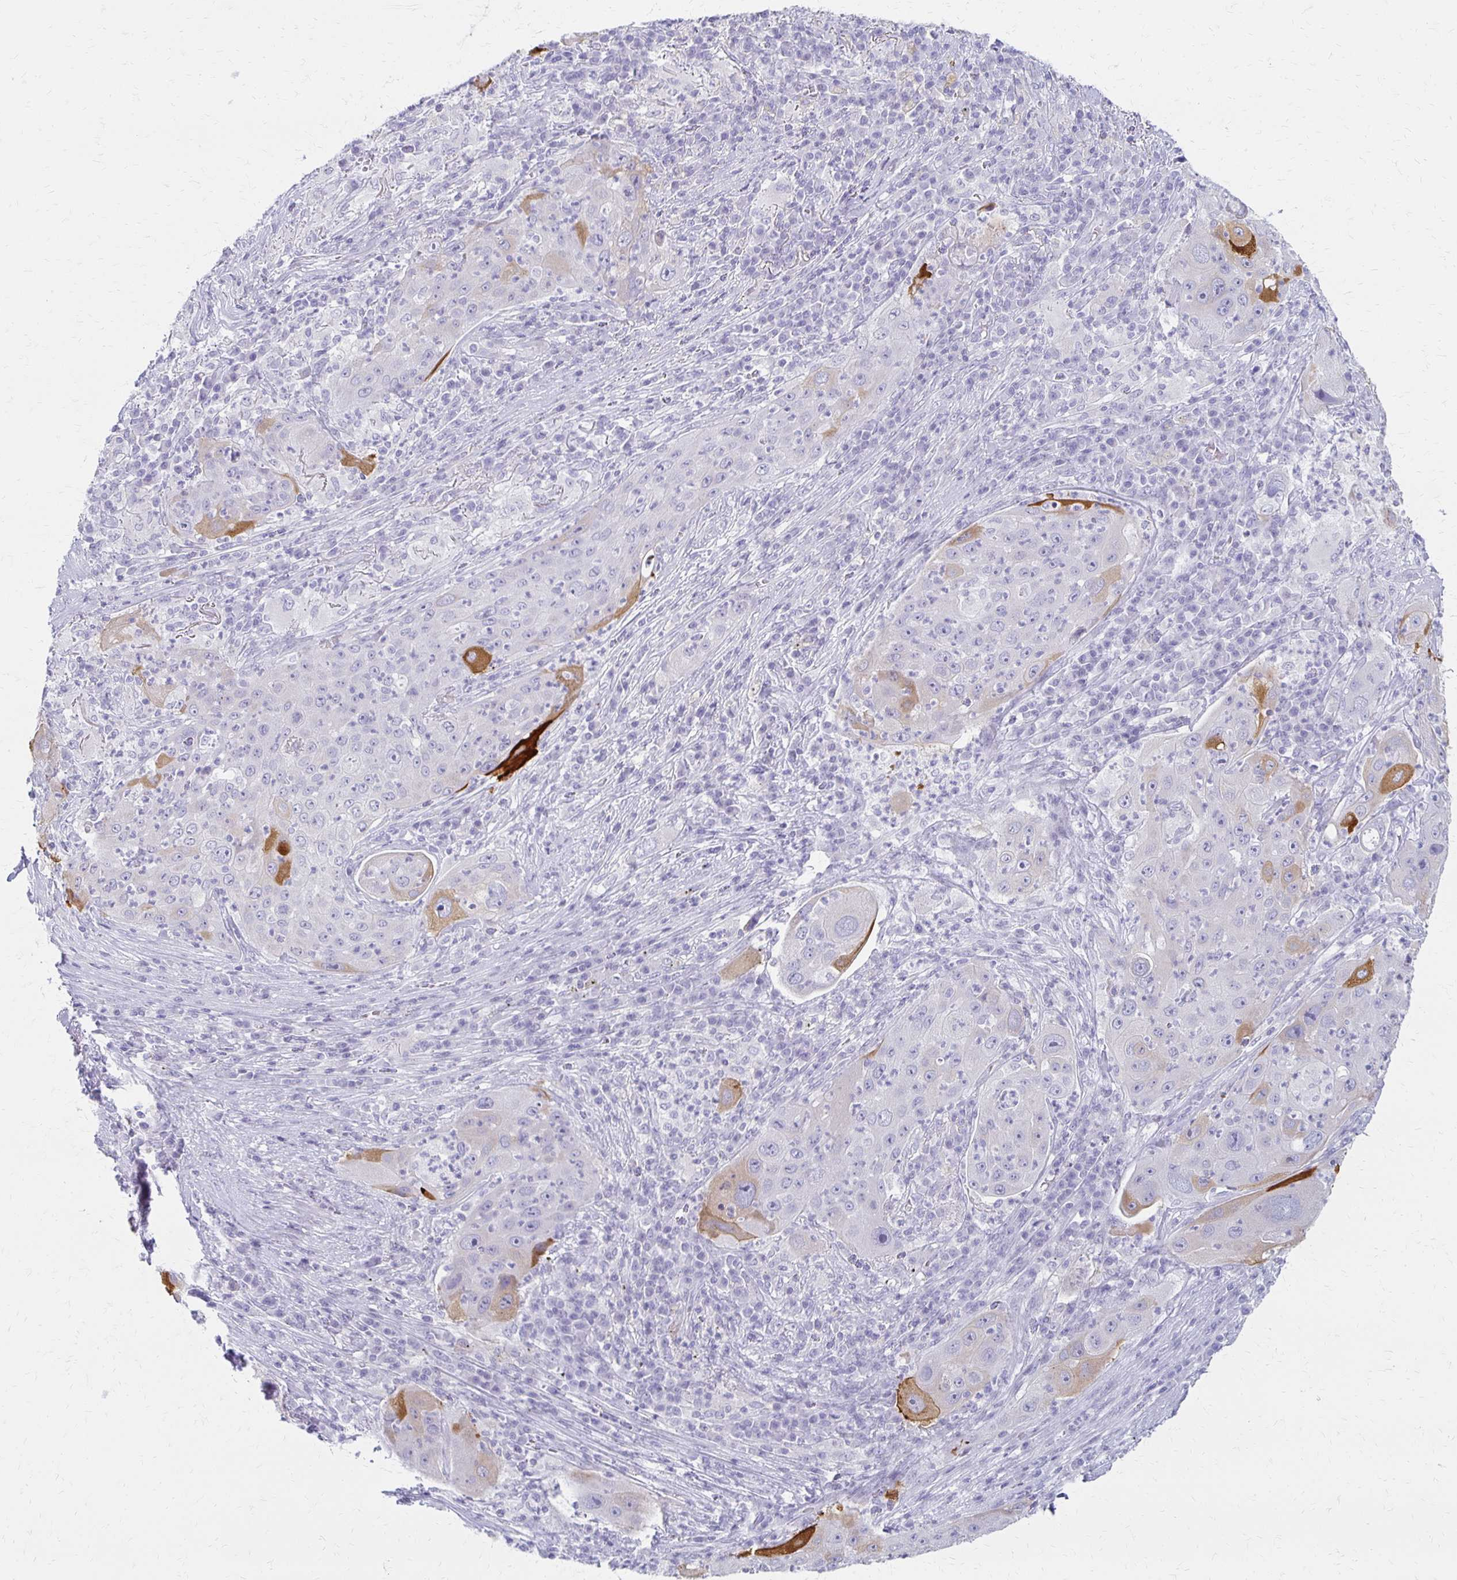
{"staining": {"intensity": "moderate", "quantity": "<25%", "location": "cytoplasmic/membranous"}, "tissue": "lung cancer", "cell_type": "Tumor cells", "image_type": "cancer", "snomed": [{"axis": "morphology", "description": "Squamous cell carcinoma, NOS"}, {"axis": "topography", "description": "Lung"}], "caption": "Moderate cytoplasmic/membranous staining is seen in approximately <25% of tumor cells in lung squamous cell carcinoma.", "gene": "IVL", "patient": {"sex": "female", "age": 59}}